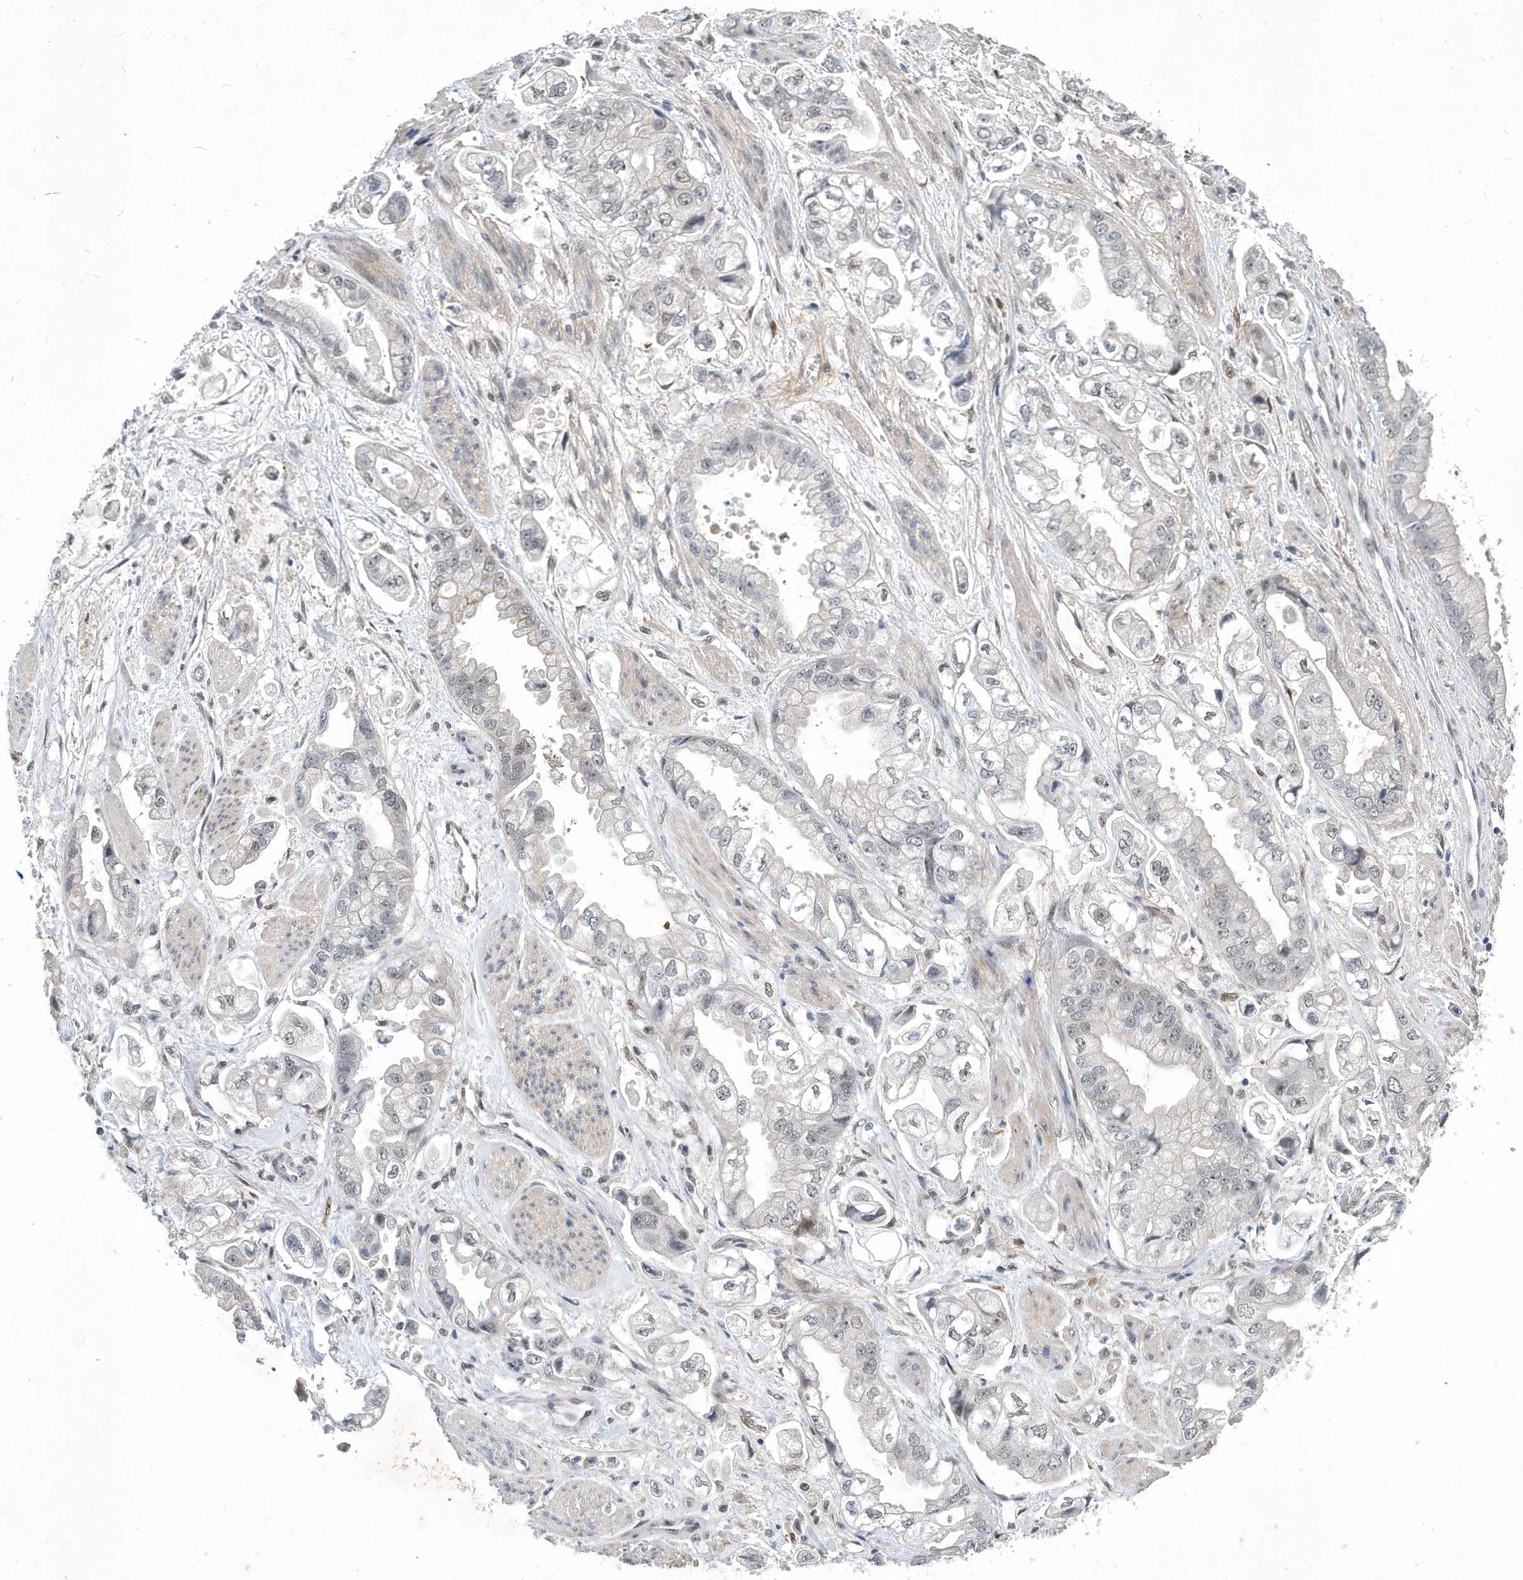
{"staining": {"intensity": "negative", "quantity": "none", "location": "none"}, "tissue": "stomach cancer", "cell_type": "Tumor cells", "image_type": "cancer", "snomed": [{"axis": "morphology", "description": "Adenocarcinoma, NOS"}, {"axis": "topography", "description": "Stomach"}], "caption": "This micrograph is of stomach cancer (adenocarcinoma) stained with immunohistochemistry (IHC) to label a protein in brown with the nuclei are counter-stained blue. There is no expression in tumor cells.", "gene": "FAM217A", "patient": {"sex": "male", "age": 62}}